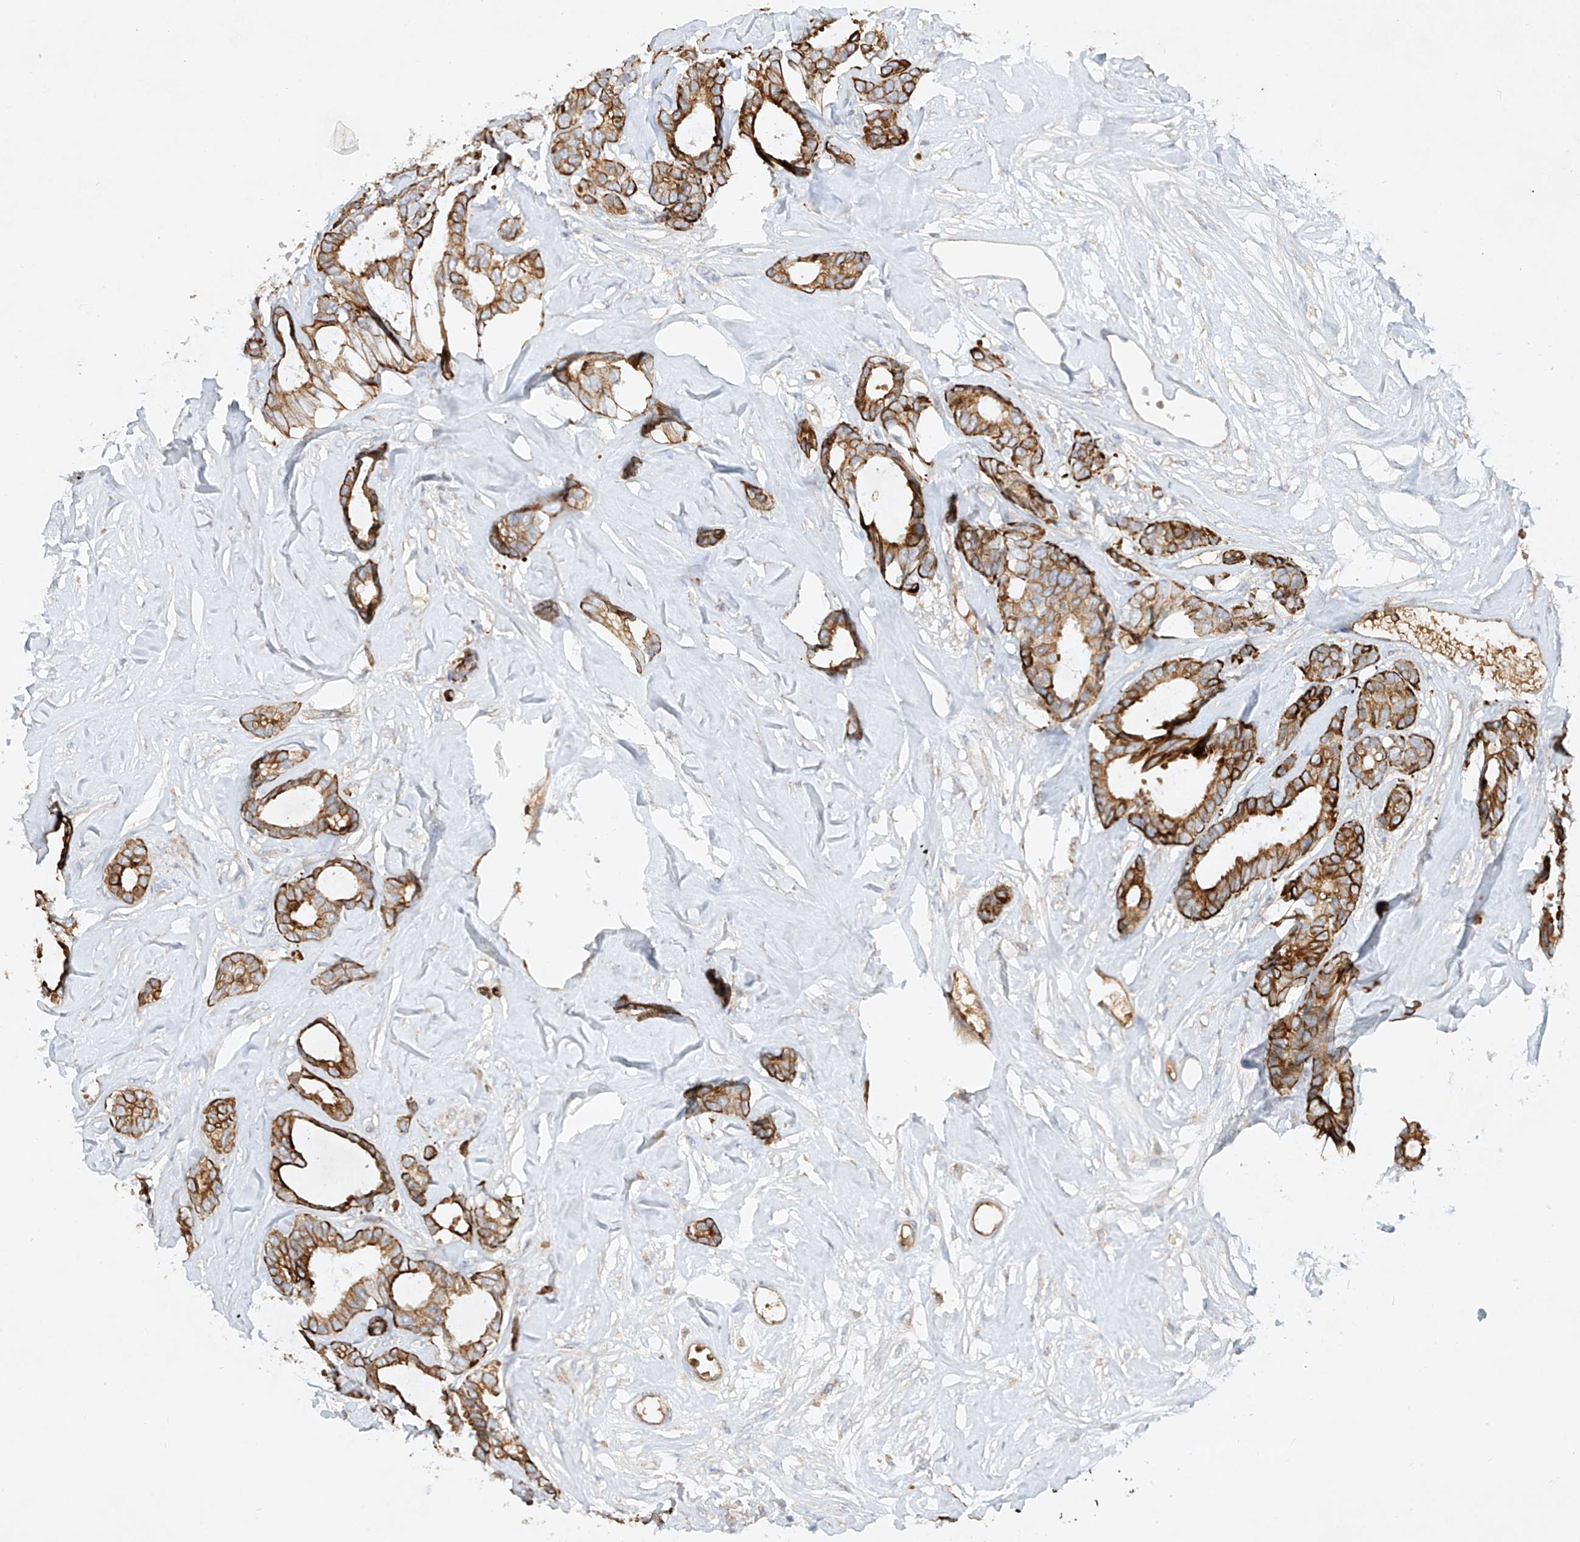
{"staining": {"intensity": "strong", "quantity": ">75%", "location": "cytoplasmic/membranous"}, "tissue": "breast cancer", "cell_type": "Tumor cells", "image_type": "cancer", "snomed": [{"axis": "morphology", "description": "Duct carcinoma"}, {"axis": "topography", "description": "Breast"}], "caption": "Immunohistochemical staining of human breast cancer (invasive ductal carcinoma) displays high levels of strong cytoplasmic/membranous positivity in approximately >75% of tumor cells.", "gene": "KPNA7", "patient": {"sex": "female", "age": 87}}